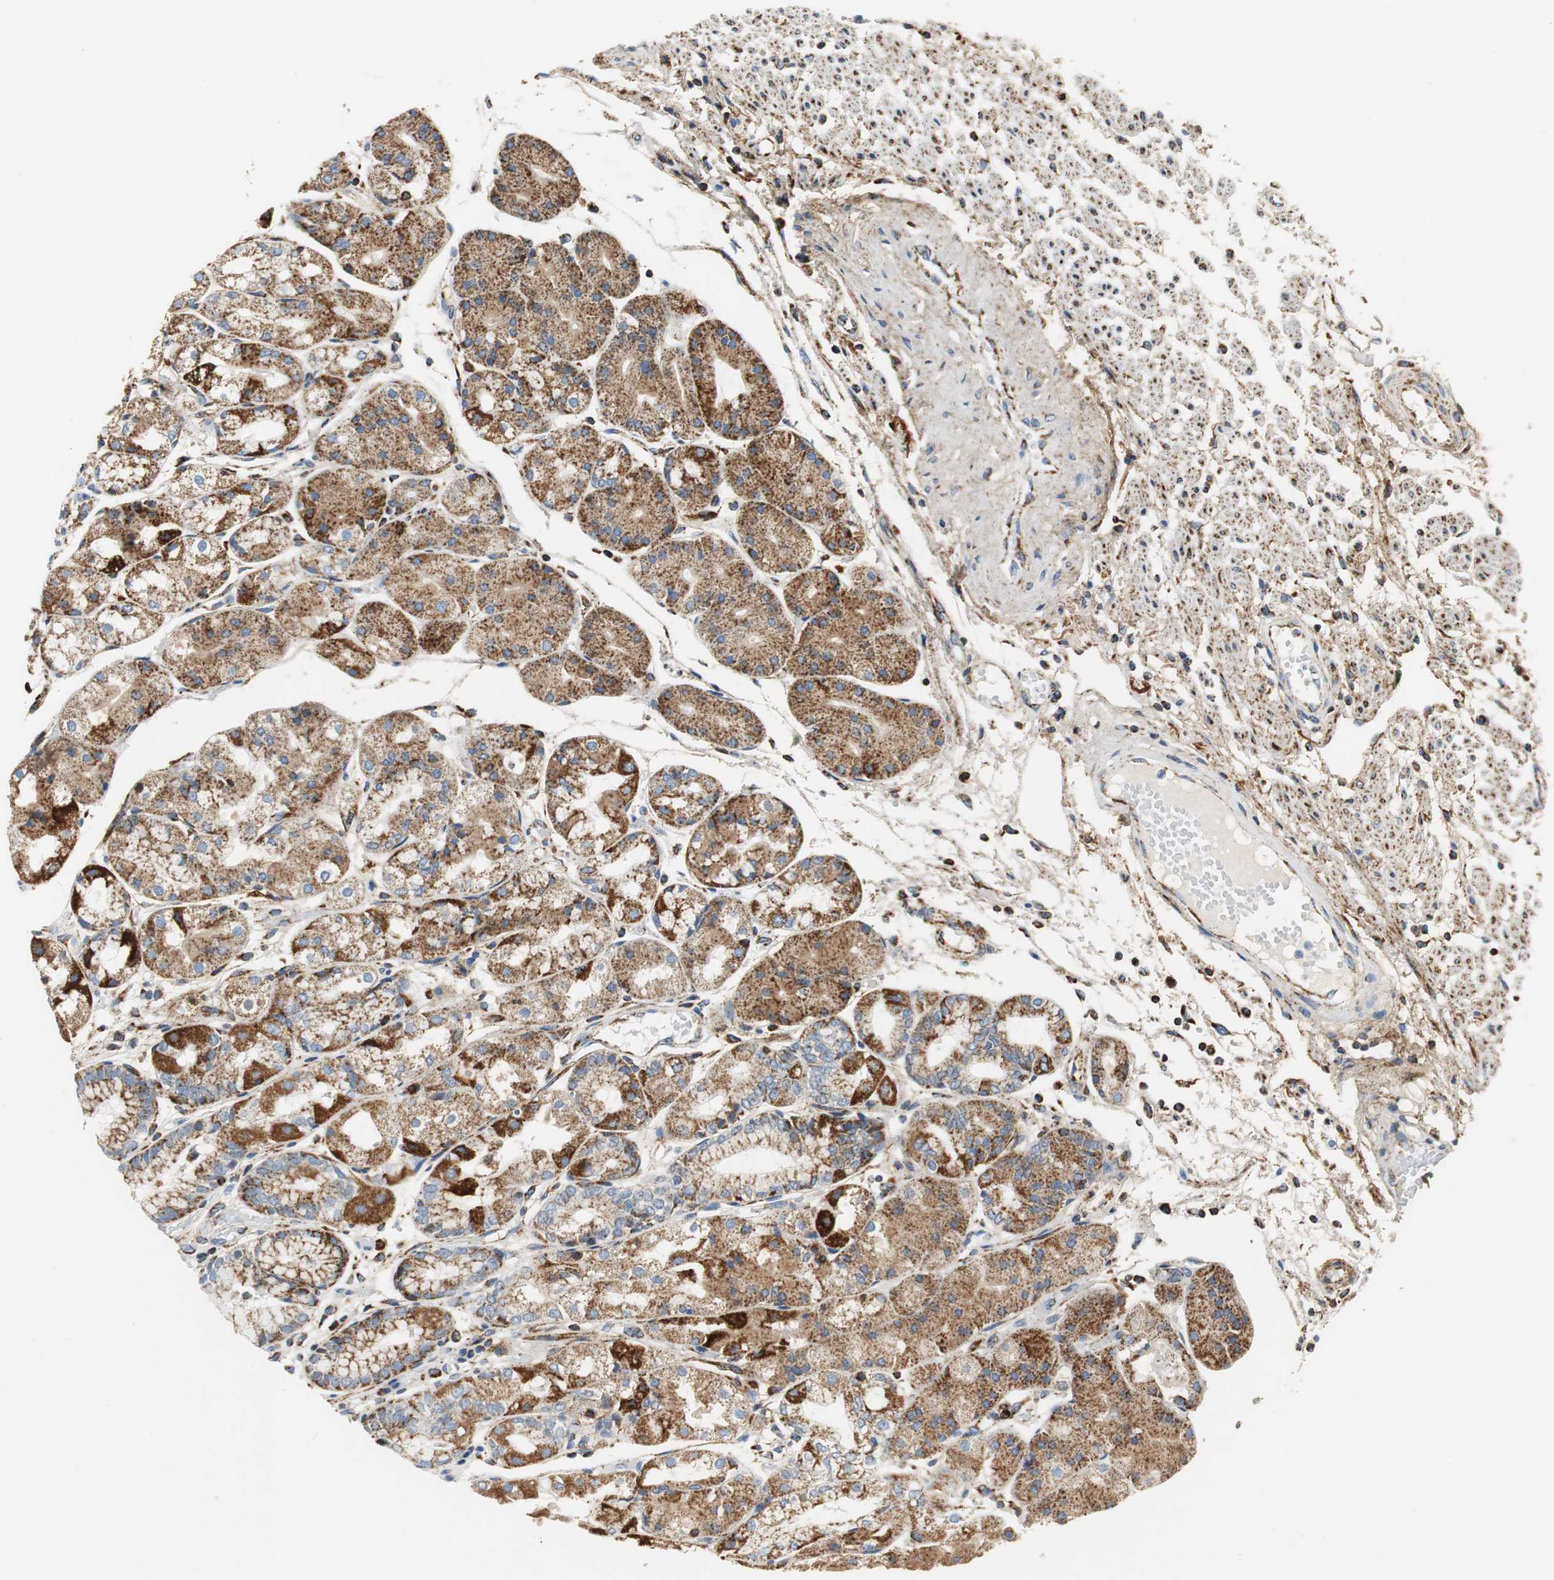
{"staining": {"intensity": "strong", "quantity": ">75%", "location": "cytoplasmic/membranous"}, "tissue": "stomach", "cell_type": "Glandular cells", "image_type": "normal", "snomed": [{"axis": "morphology", "description": "Normal tissue, NOS"}, {"axis": "topography", "description": "Stomach, upper"}], "caption": "This micrograph exhibits benign stomach stained with immunohistochemistry to label a protein in brown. The cytoplasmic/membranous of glandular cells show strong positivity for the protein. Nuclei are counter-stained blue.", "gene": "C1QTNF7", "patient": {"sex": "male", "age": 72}}